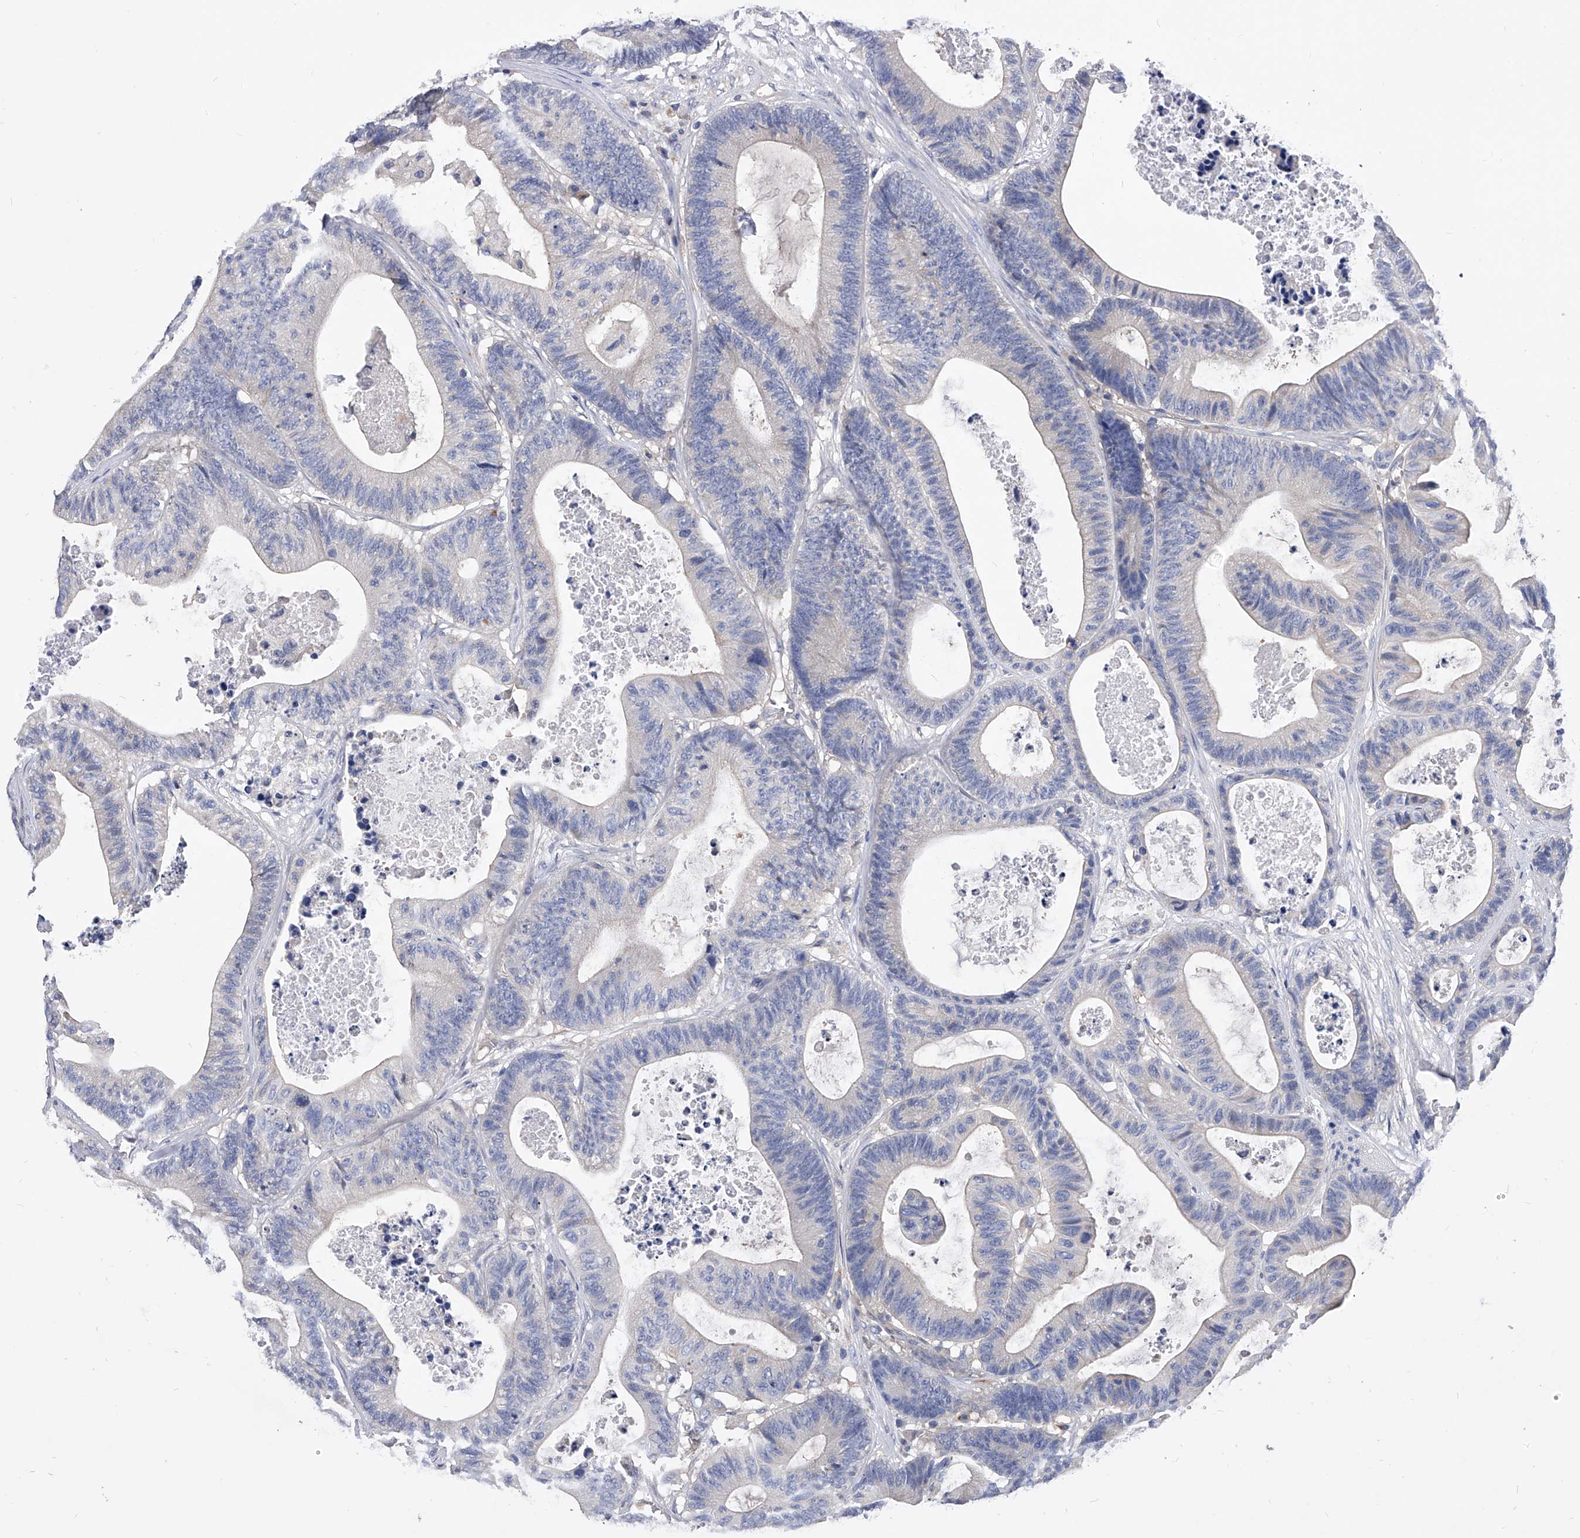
{"staining": {"intensity": "negative", "quantity": "none", "location": "none"}, "tissue": "colorectal cancer", "cell_type": "Tumor cells", "image_type": "cancer", "snomed": [{"axis": "morphology", "description": "Adenocarcinoma, NOS"}, {"axis": "topography", "description": "Colon"}], "caption": "DAB (3,3'-diaminobenzidine) immunohistochemical staining of colorectal cancer demonstrates no significant staining in tumor cells. (Brightfield microscopy of DAB IHC at high magnification).", "gene": "PPP5C", "patient": {"sex": "female", "age": 84}}